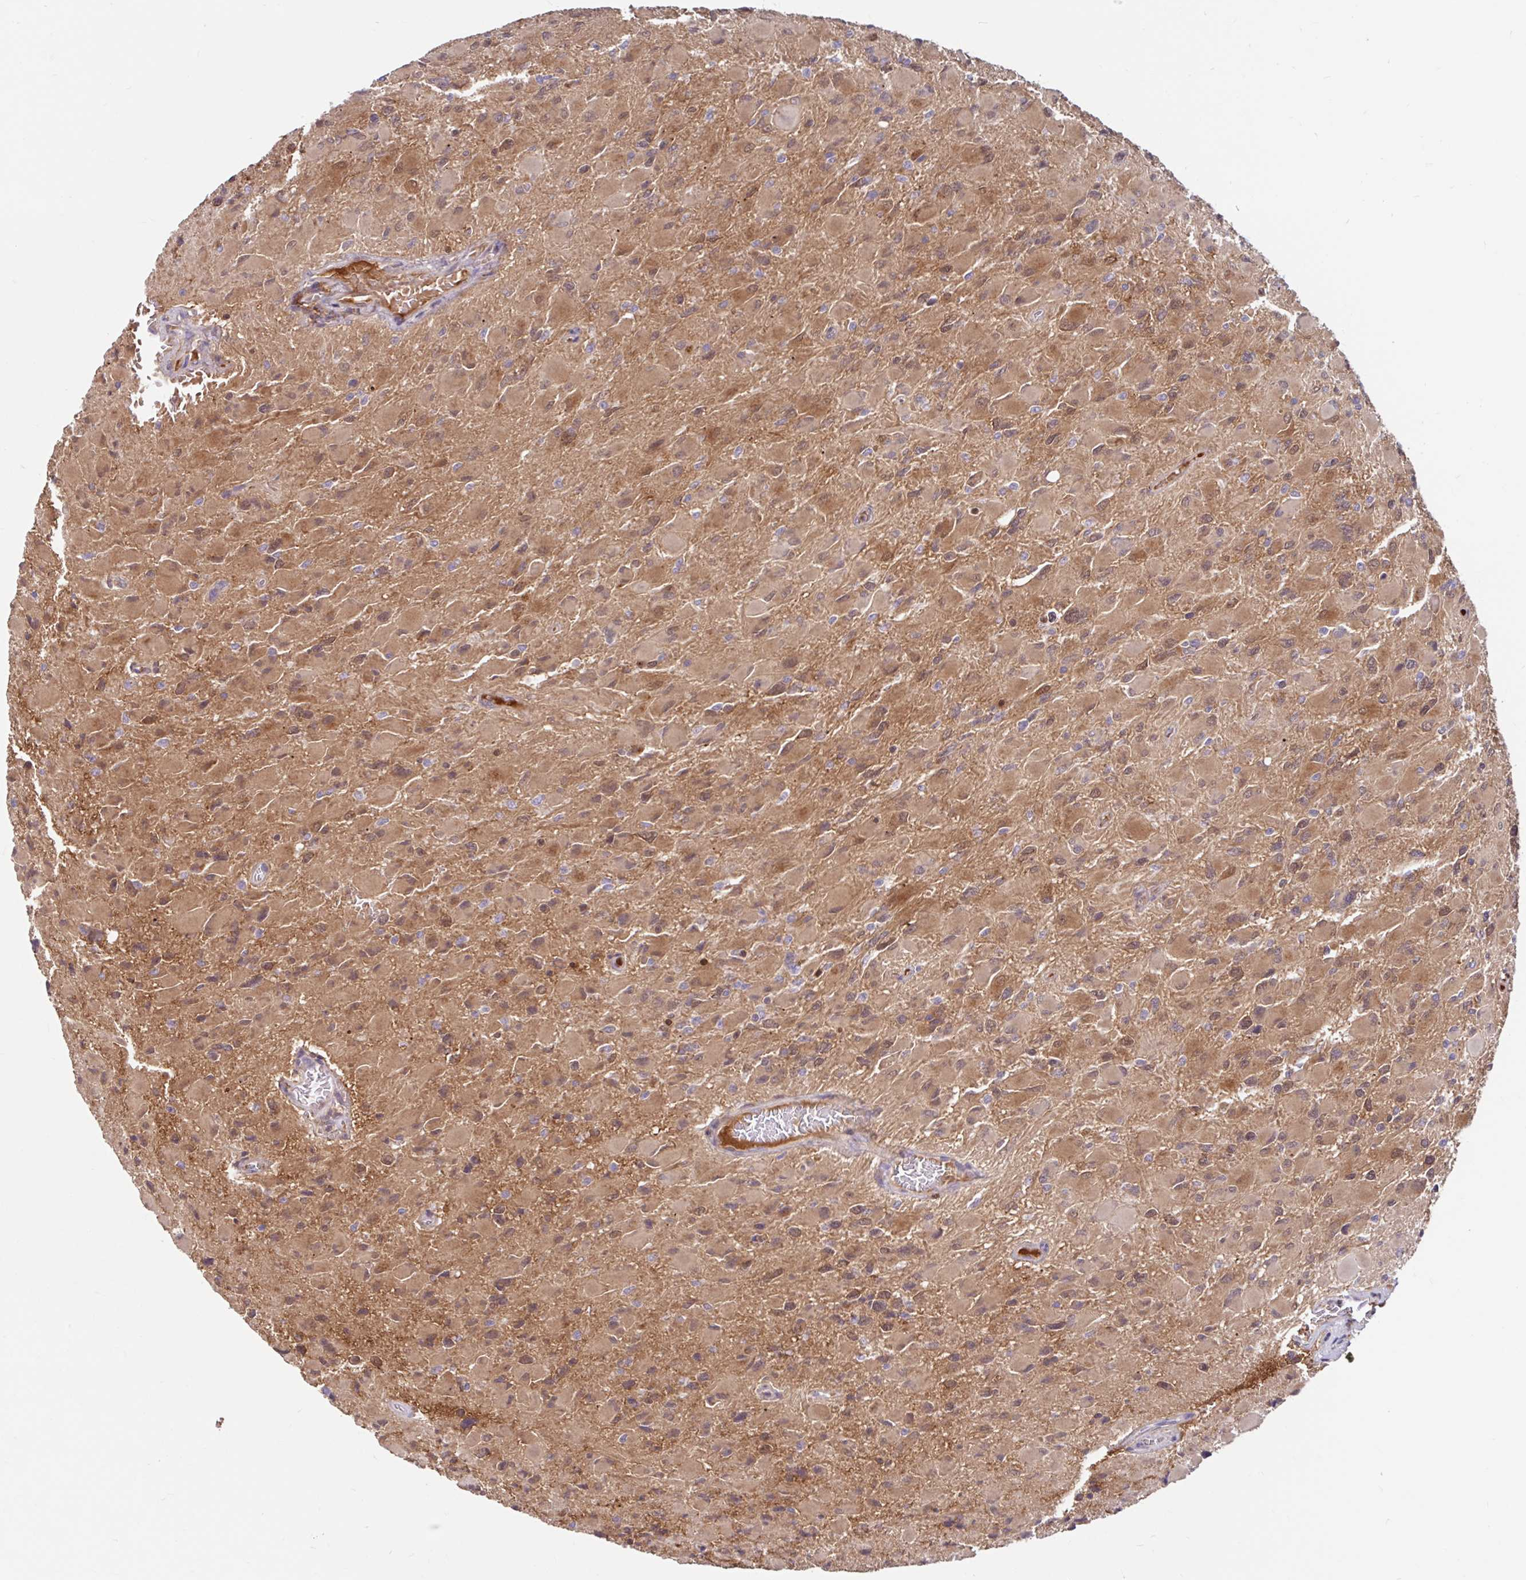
{"staining": {"intensity": "moderate", "quantity": ">75%", "location": "cytoplasmic/membranous,nuclear"}, "tissue": "glioma", "cell_type": "Tumor cells", "image_type": "cancer", "snomed": [{"axis": "morphology", "description": "Glioma, malignant, High grade"}, {"axis": "topography", "description": "Cerebral cortex"}], "caption": "Human glioma stained for a protein (brown) exhibits moderate cytoplasmic/membranous and nuclear positive staining in about >75% of tumor cells.", "gene": "BLVRA", "patient": {"sex": "female", "age": 36}}